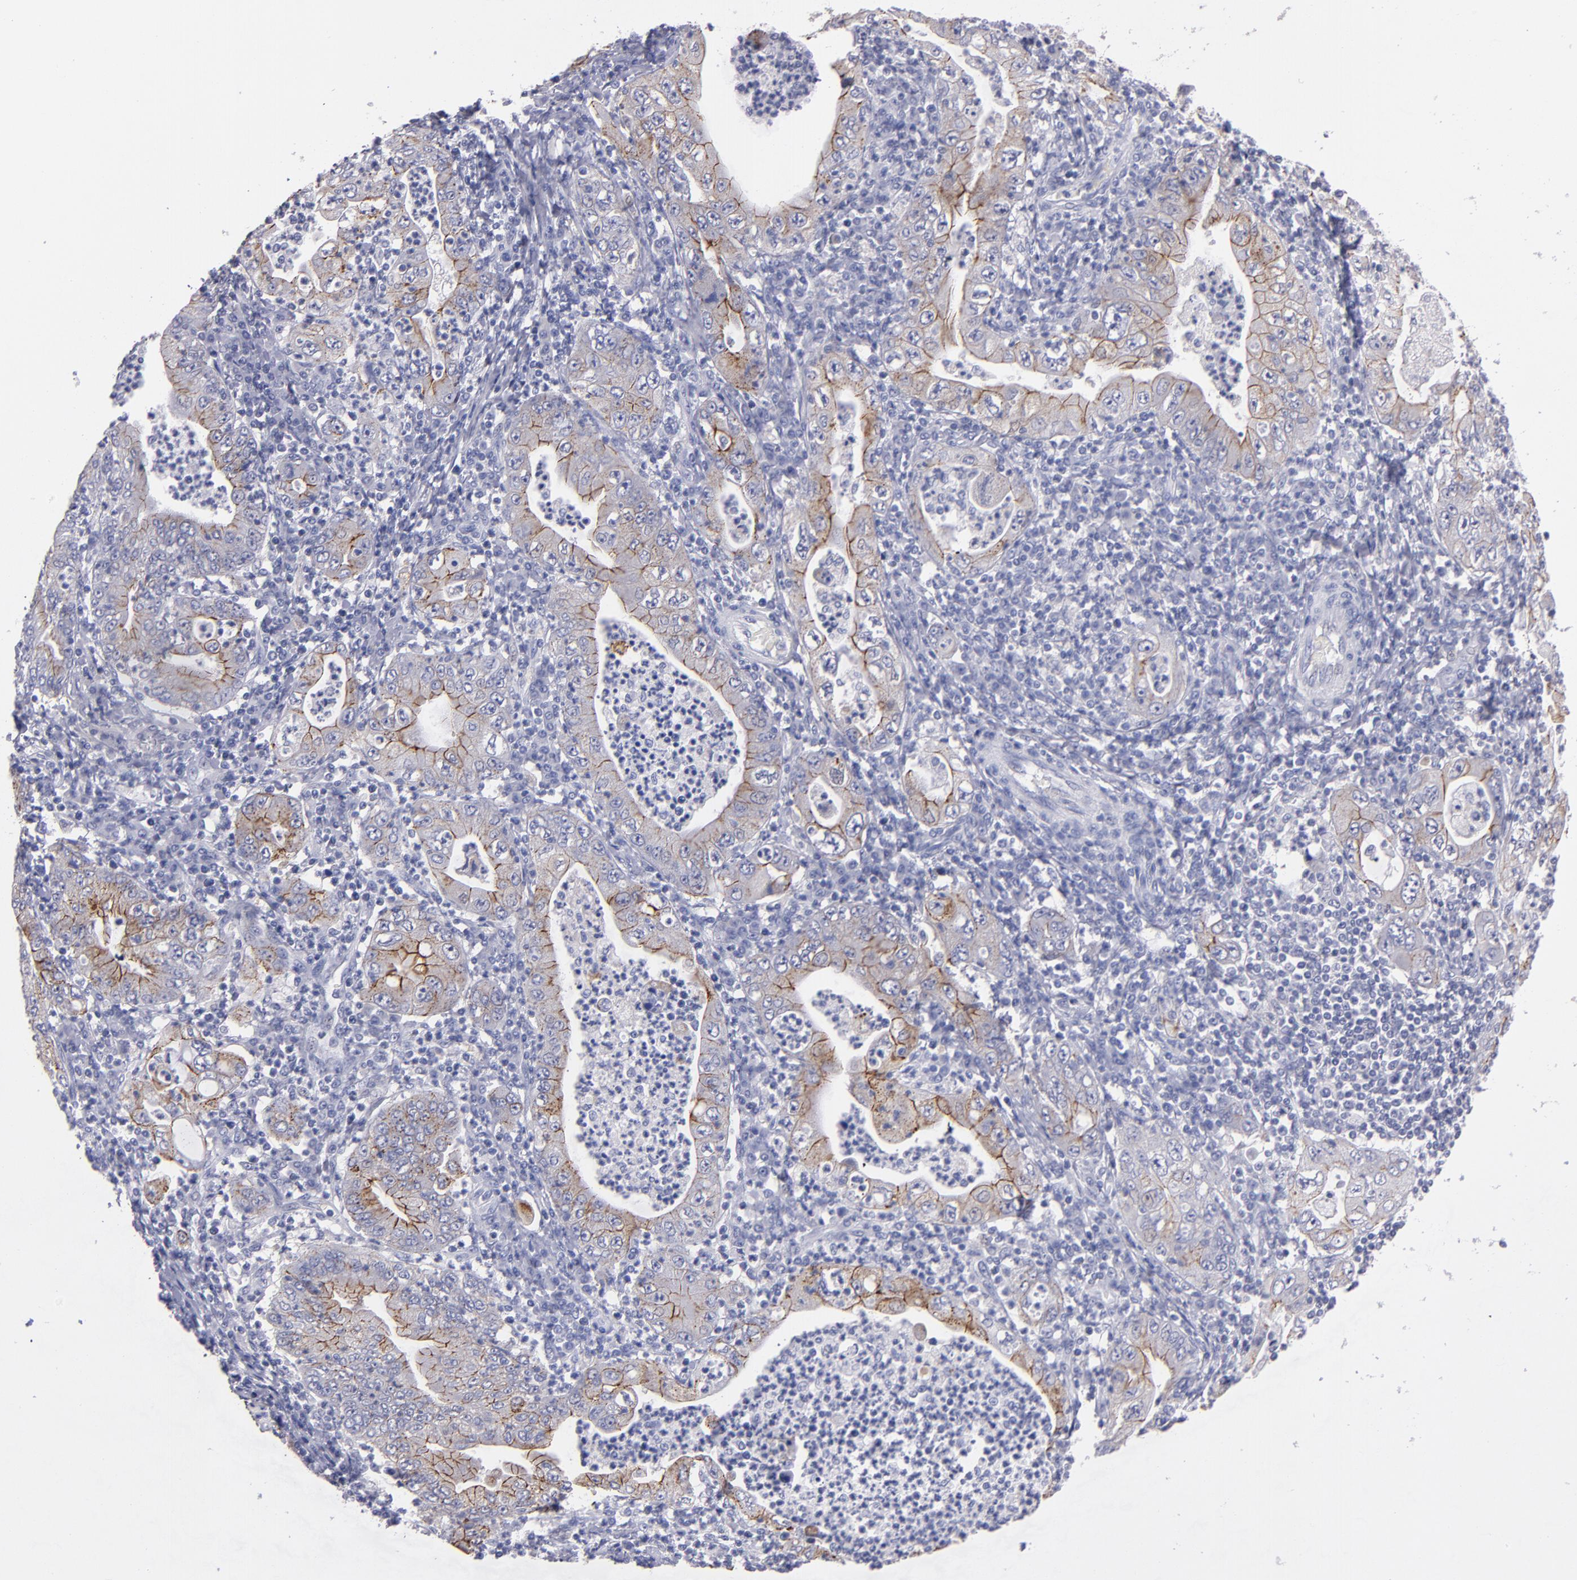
{"staining": {"intensity": "moderate", "quantity": ">75%", "location": "cytoplasmic/membranous"}, "tissue": "stomach cancer", "cell_type": "Tumor cells", "image_type": "cancer", "snomed": [{"axis": "morphology", "description": "Normal tissue, NOS"}, {"axis": "morphology", "description": "Adenocarcinoma, NOS"}, {"axis": "topography", "description": "Esophagus"}, {"axis": "topography", "description": "Stomach, upper"}, {"axis": "topography", "description": "Peripheral nerve tissue"}], "caption": "Immunohistochemistry of stomach cancer (adenocarcinoma) reveals medium levels of moderate cytoplasmic/membranous positivity in approximately >75% of tumor cells.", "gene": "CDH3", "patient": {"sex": "male", "age": 62}}